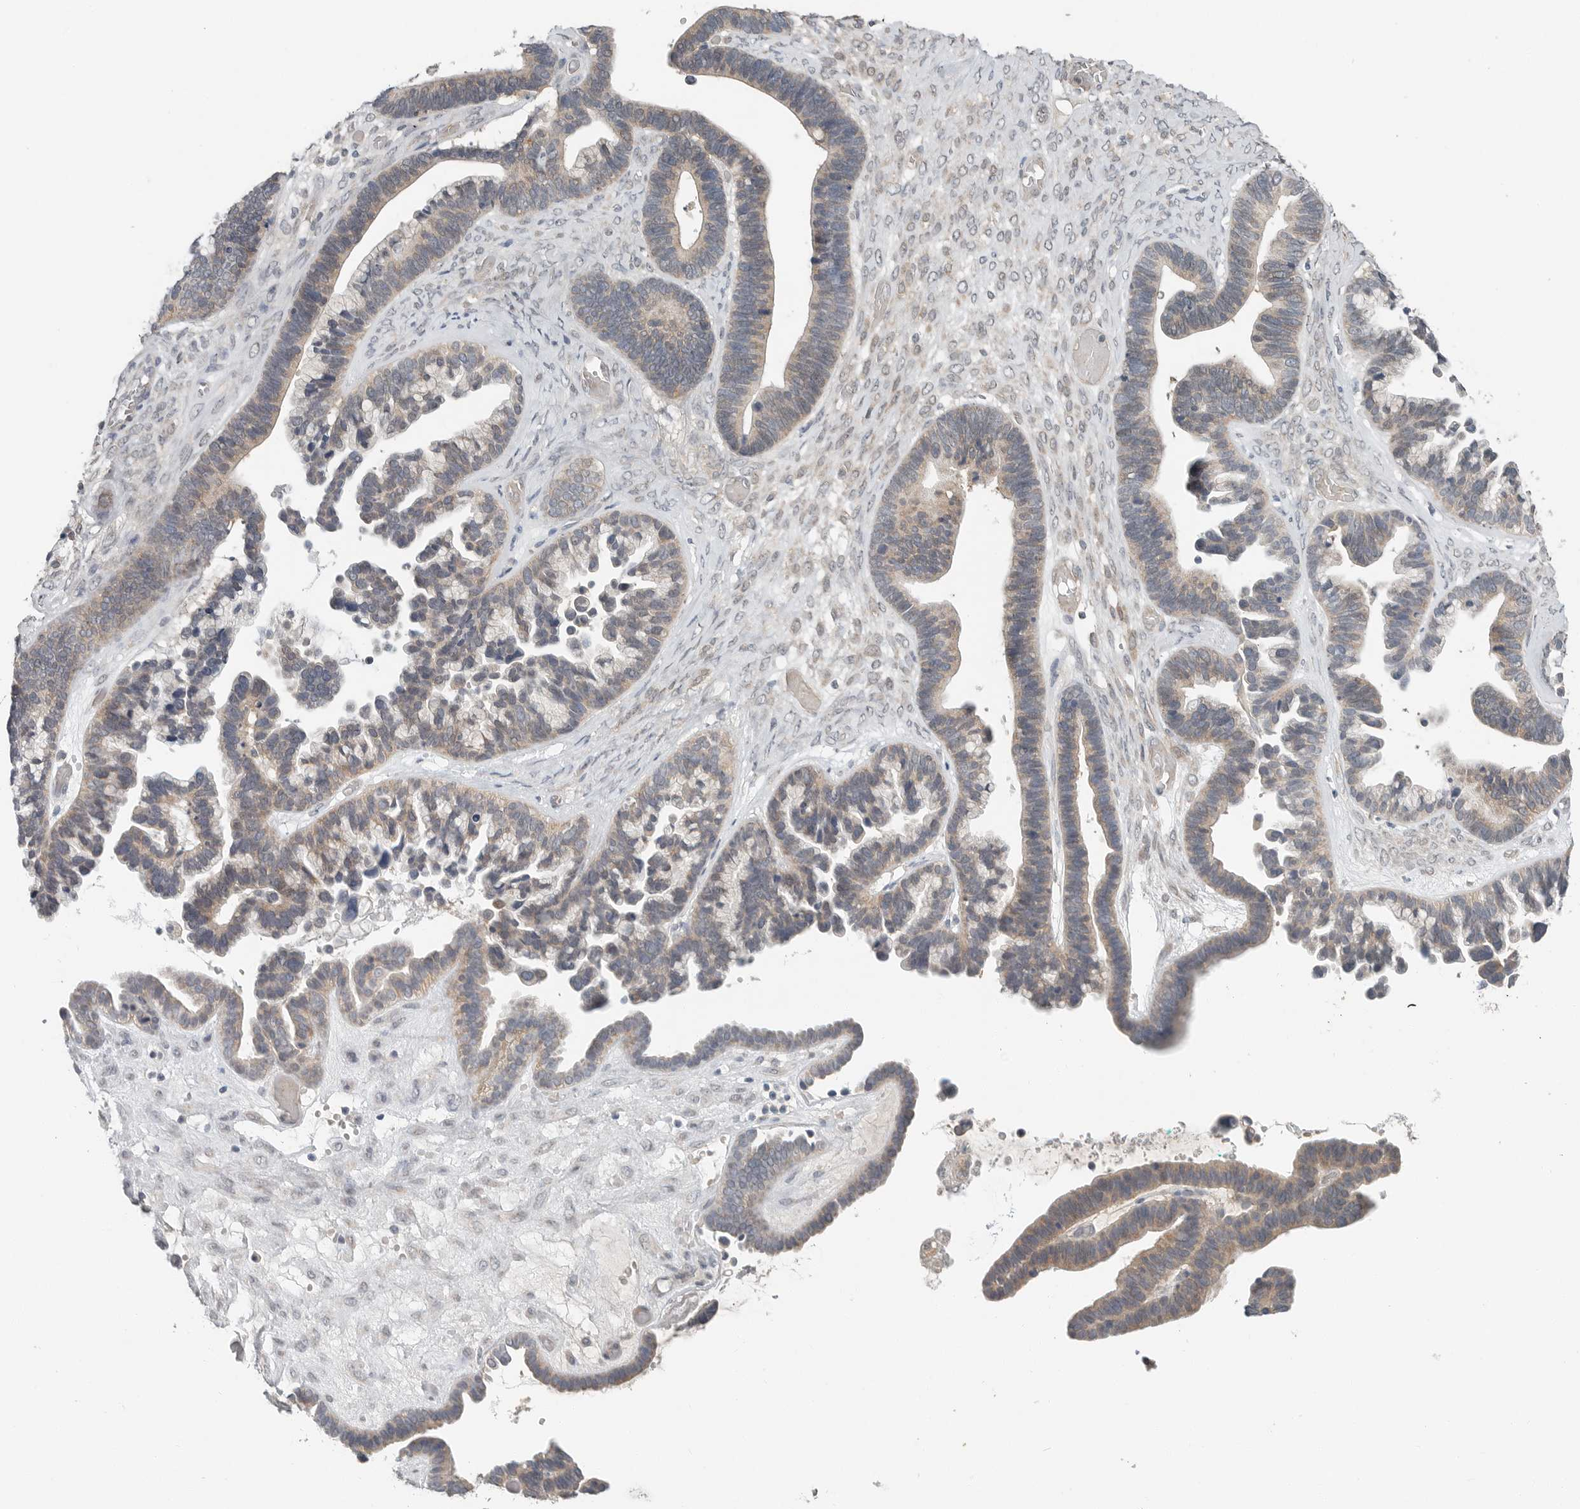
{"staining": {"intensity": "weak", "quantity": ">75%", "location": "cytoplasmic/membranous"}, "tissue": "ovarian cancer", "cell_type": "Tumor cells", "image_type": "cancer", "snomed": [{"axis": "morphology", "description": "Cystadenocarcinoma, serous, NOS"}, {"axis": "topography", "description": "Ovary"}], "caption": "This photomicrograph demonstrates ovarian cancer (serous cystadenocarcinoma) stained with immunohistochemistry to label a protein in brown. The cytoplasmic/membranous of tumor cells show weak positivity for the protein. Nuclei are counter-stained blue.", "gene": "FCRLB", "patient": {"sex": "female", "age": 56}}